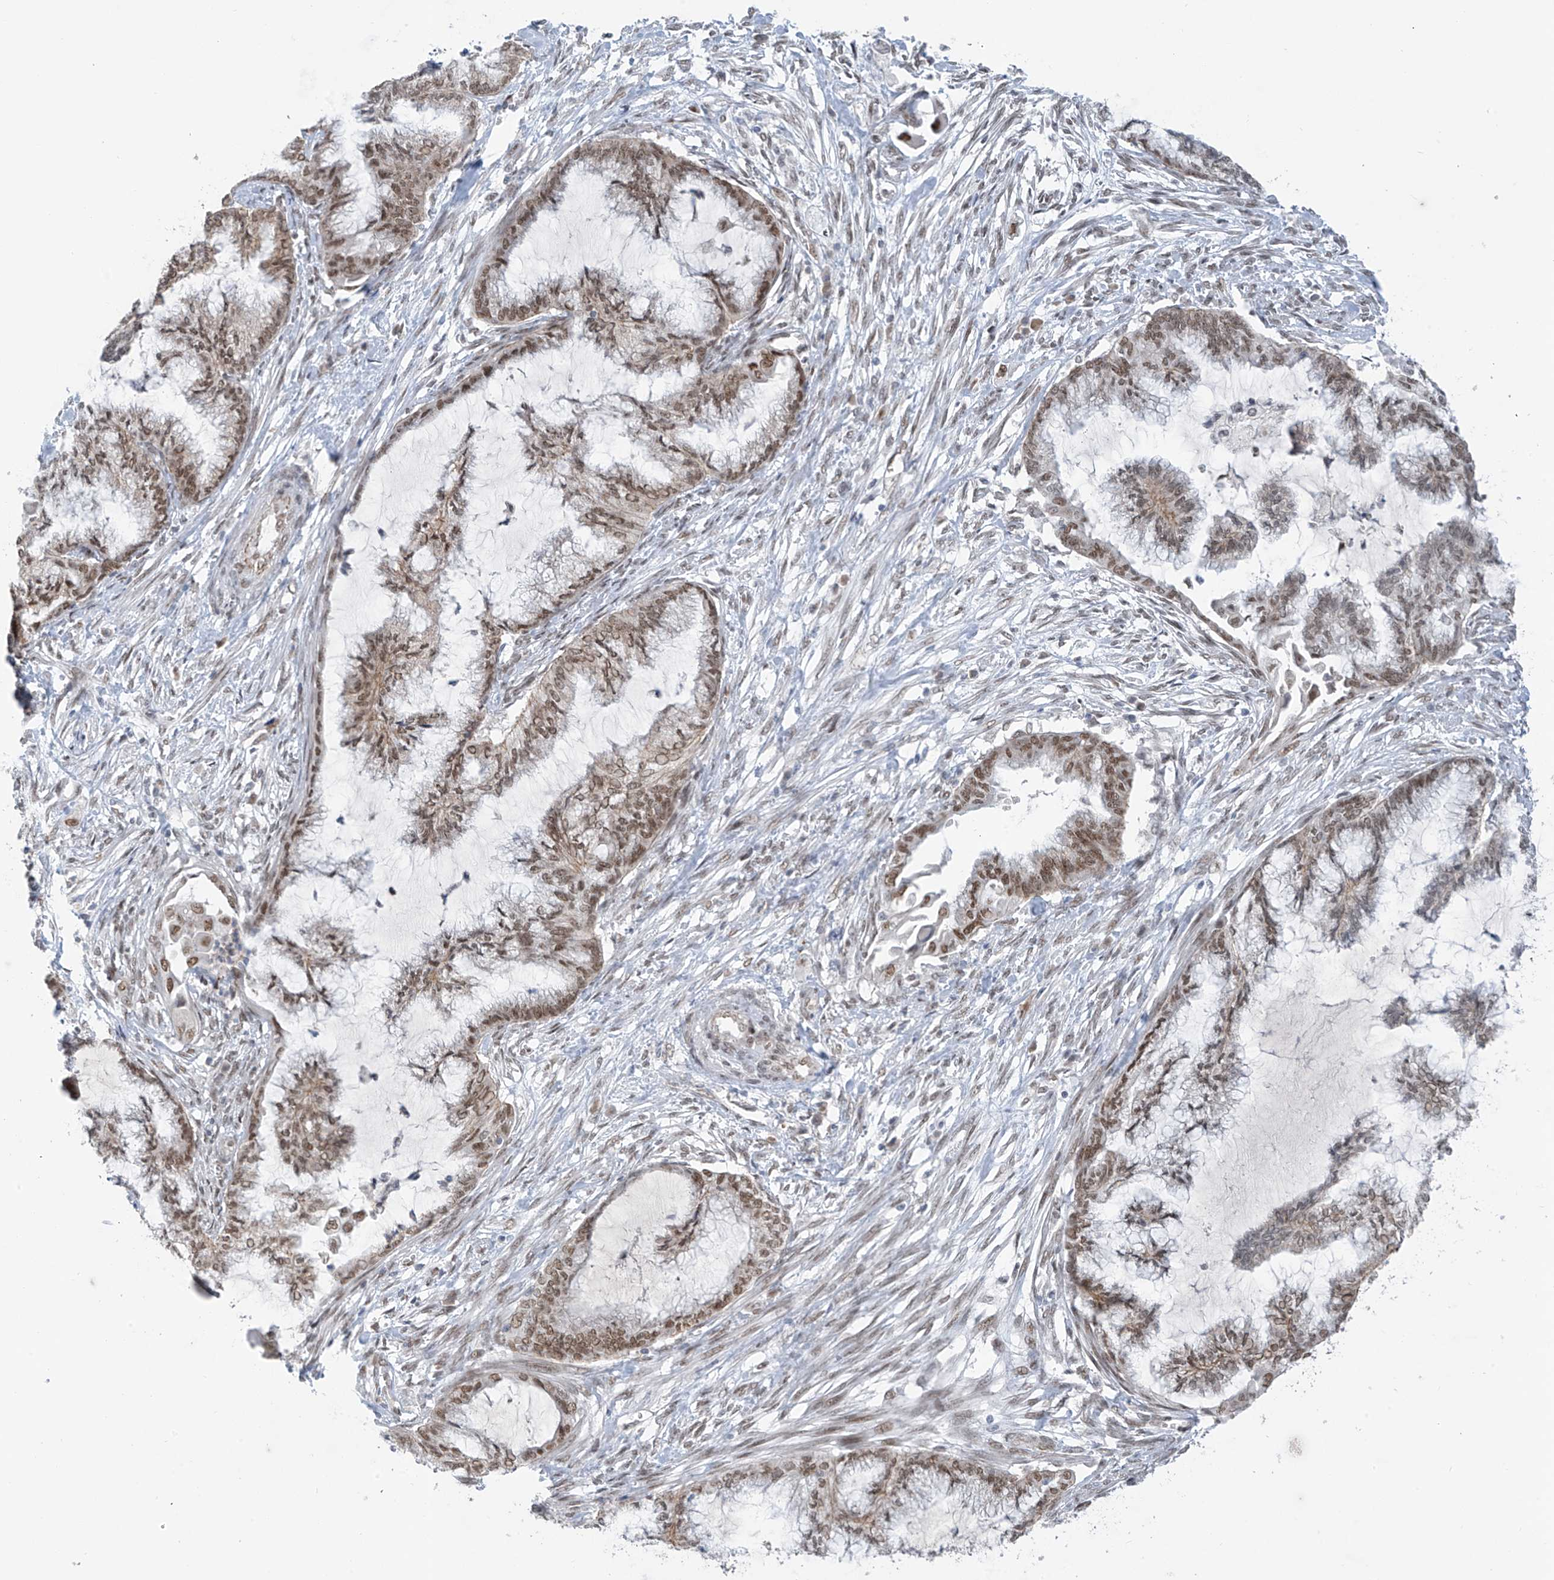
{"staining": {"intensity": "moderate", "quantity": ">75%", "location": "nuclear"}, "tissue": "endometrial cancer", "cell_type": "Tumor cells", "image_type": "cancer", "snomed": [{"axis": "morphology", "description": "Adenocarcinoma, NOS"}, {"axis": "topography", "description": "Endometrium"}], "caption": "There is medium levels of moderate nuclear positivity in tumor cells of endometrial cancer (adenocarcinoma), as demonstrated by immunohistochemical staining (brown color).", "gene": "MCM9", "patient": {"sex": "female", "age": 86}}